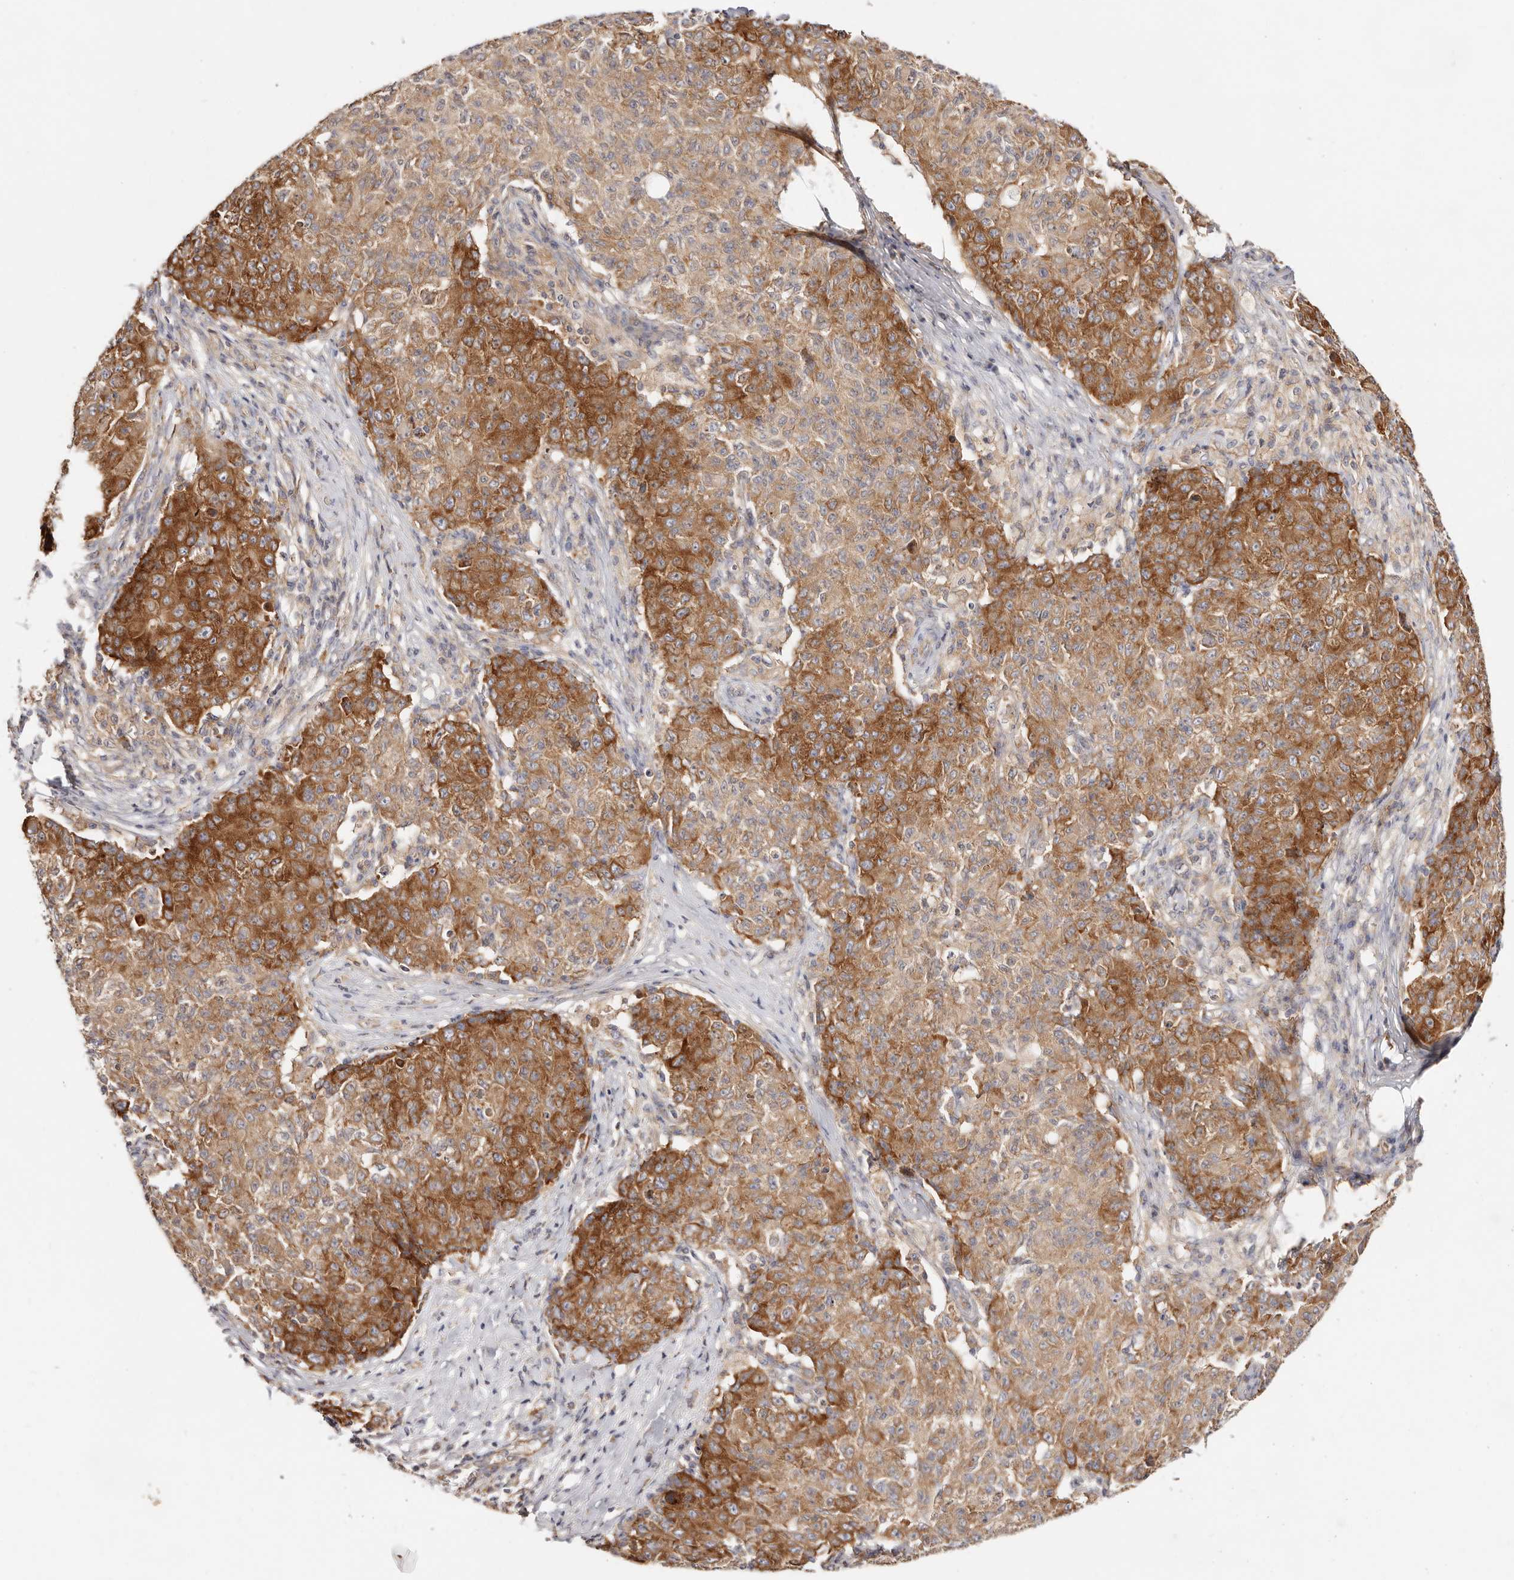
{"staining": {"intensity": "moderate", "quantity": ">75%", "location": "cytoplasmic/membranous"}, "tissue": "ovarian cancer", "cell_type": "Tumor cells", "image_type": "cancer", "snomed": [{"axis": "morphology", "description": "Carcinoma, endometroid"}, {"axis": "topography", "description": "Ovary"}], "caption": "The photomicrograph displays immunohistochemical staining of ovarian cancer (endometroid carcinoma). There is moderate cytoplasmic/membranous positivity is seen in about >75% of tumor cells. (DAB (3,3'-diaminobenzidine) = brown stain, brightfield microscopy at high magnification).", "gene": "GNA13", "patient": {"sex": "female", "age": 42}}